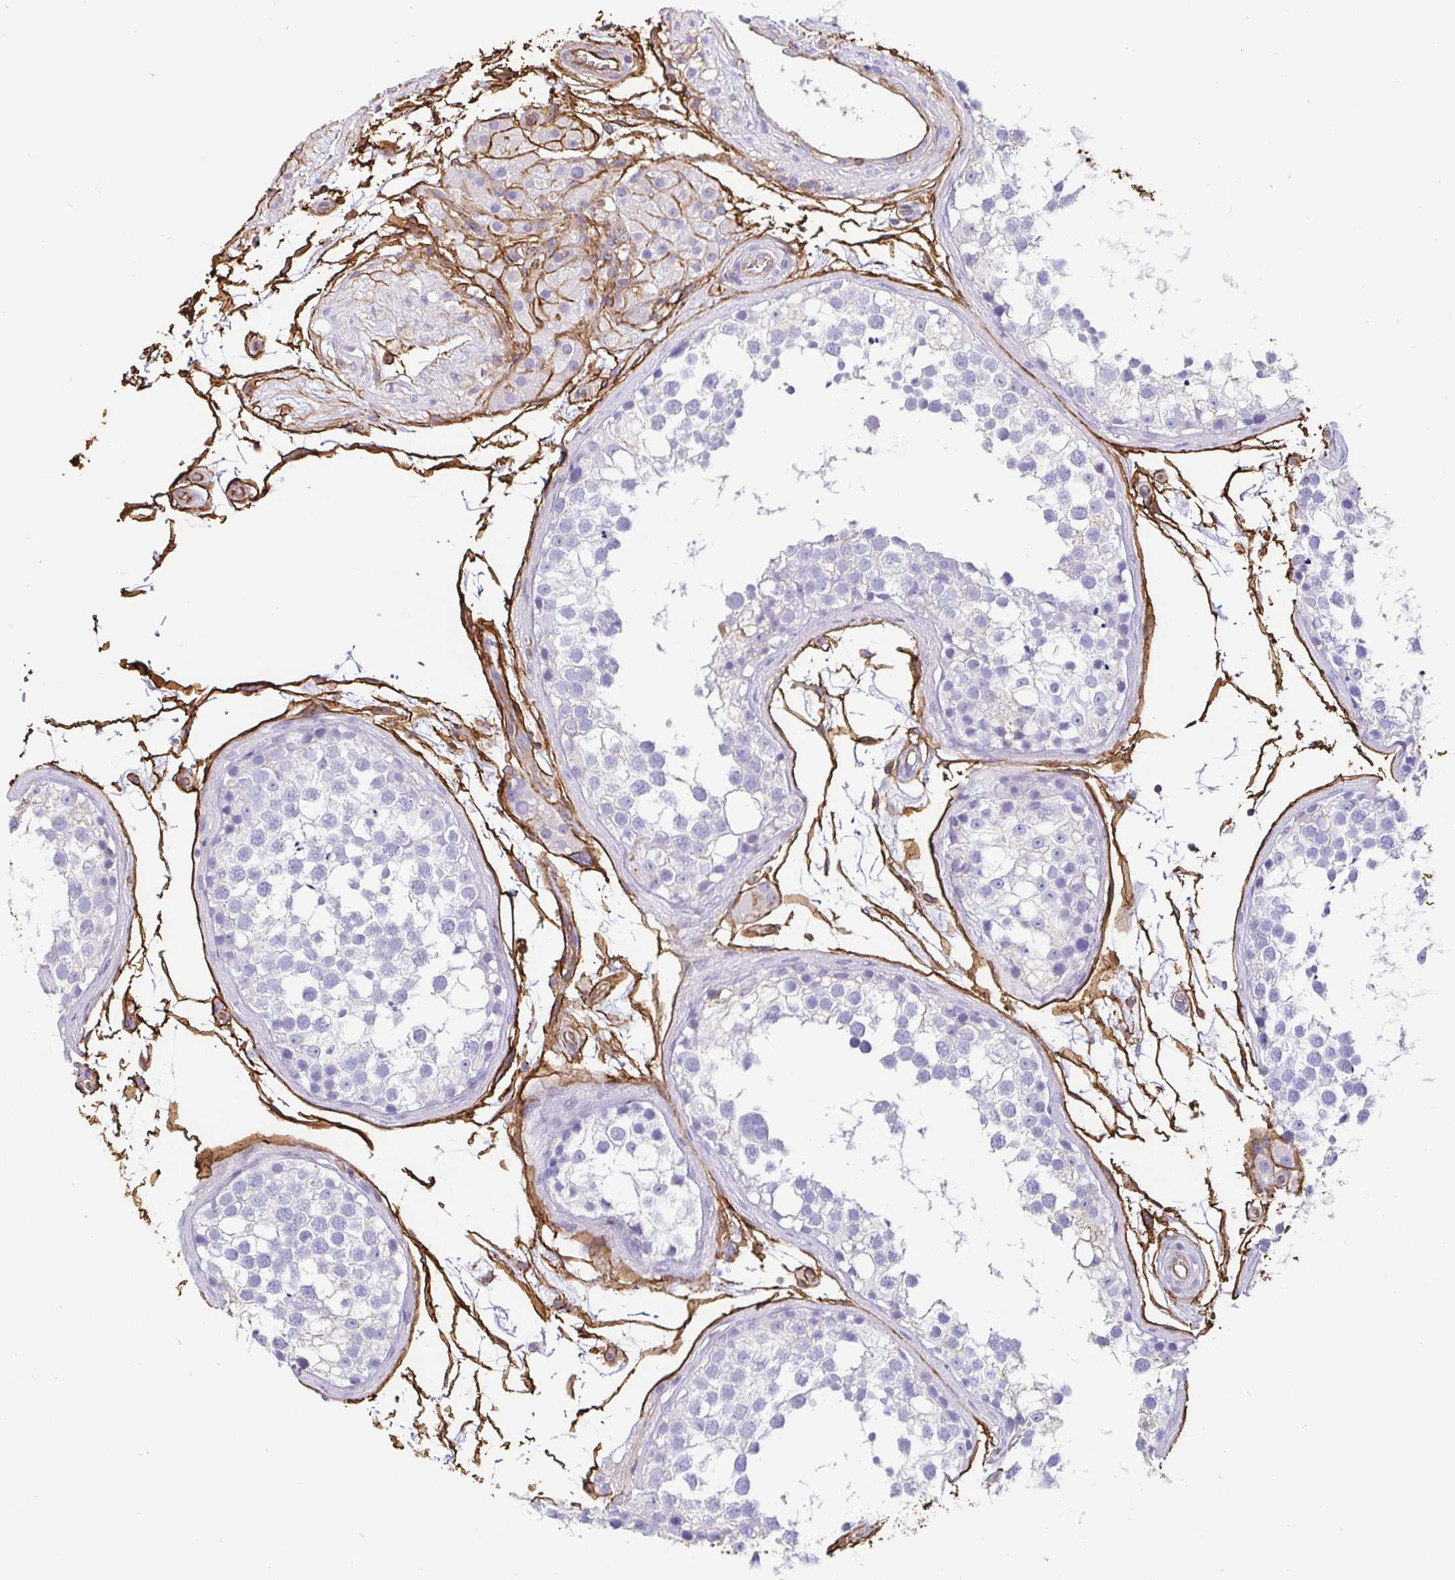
{"staining": {"intensity": "weak", "quantity": "<25%", "location": "cytoplasmic/membranous"}, "tissue": "testis", "cell_type": "Cells in seminiferous ducts", "image_type": "normal", "snomed": [{"axis": "morphology", "description": "Normal tissue, NOS"}, {"axis": "morphology", "description": "Seminoma, NOS"}, {"axis": "topography", "description": "Testis"}], "caption": "Testis stained for a protein using immunohistochemistry (IHC) exhibits no staining cells in seminiferous ducts.", "gene": "ANXA2", "patient": {"sex": "male", "age": 65}}